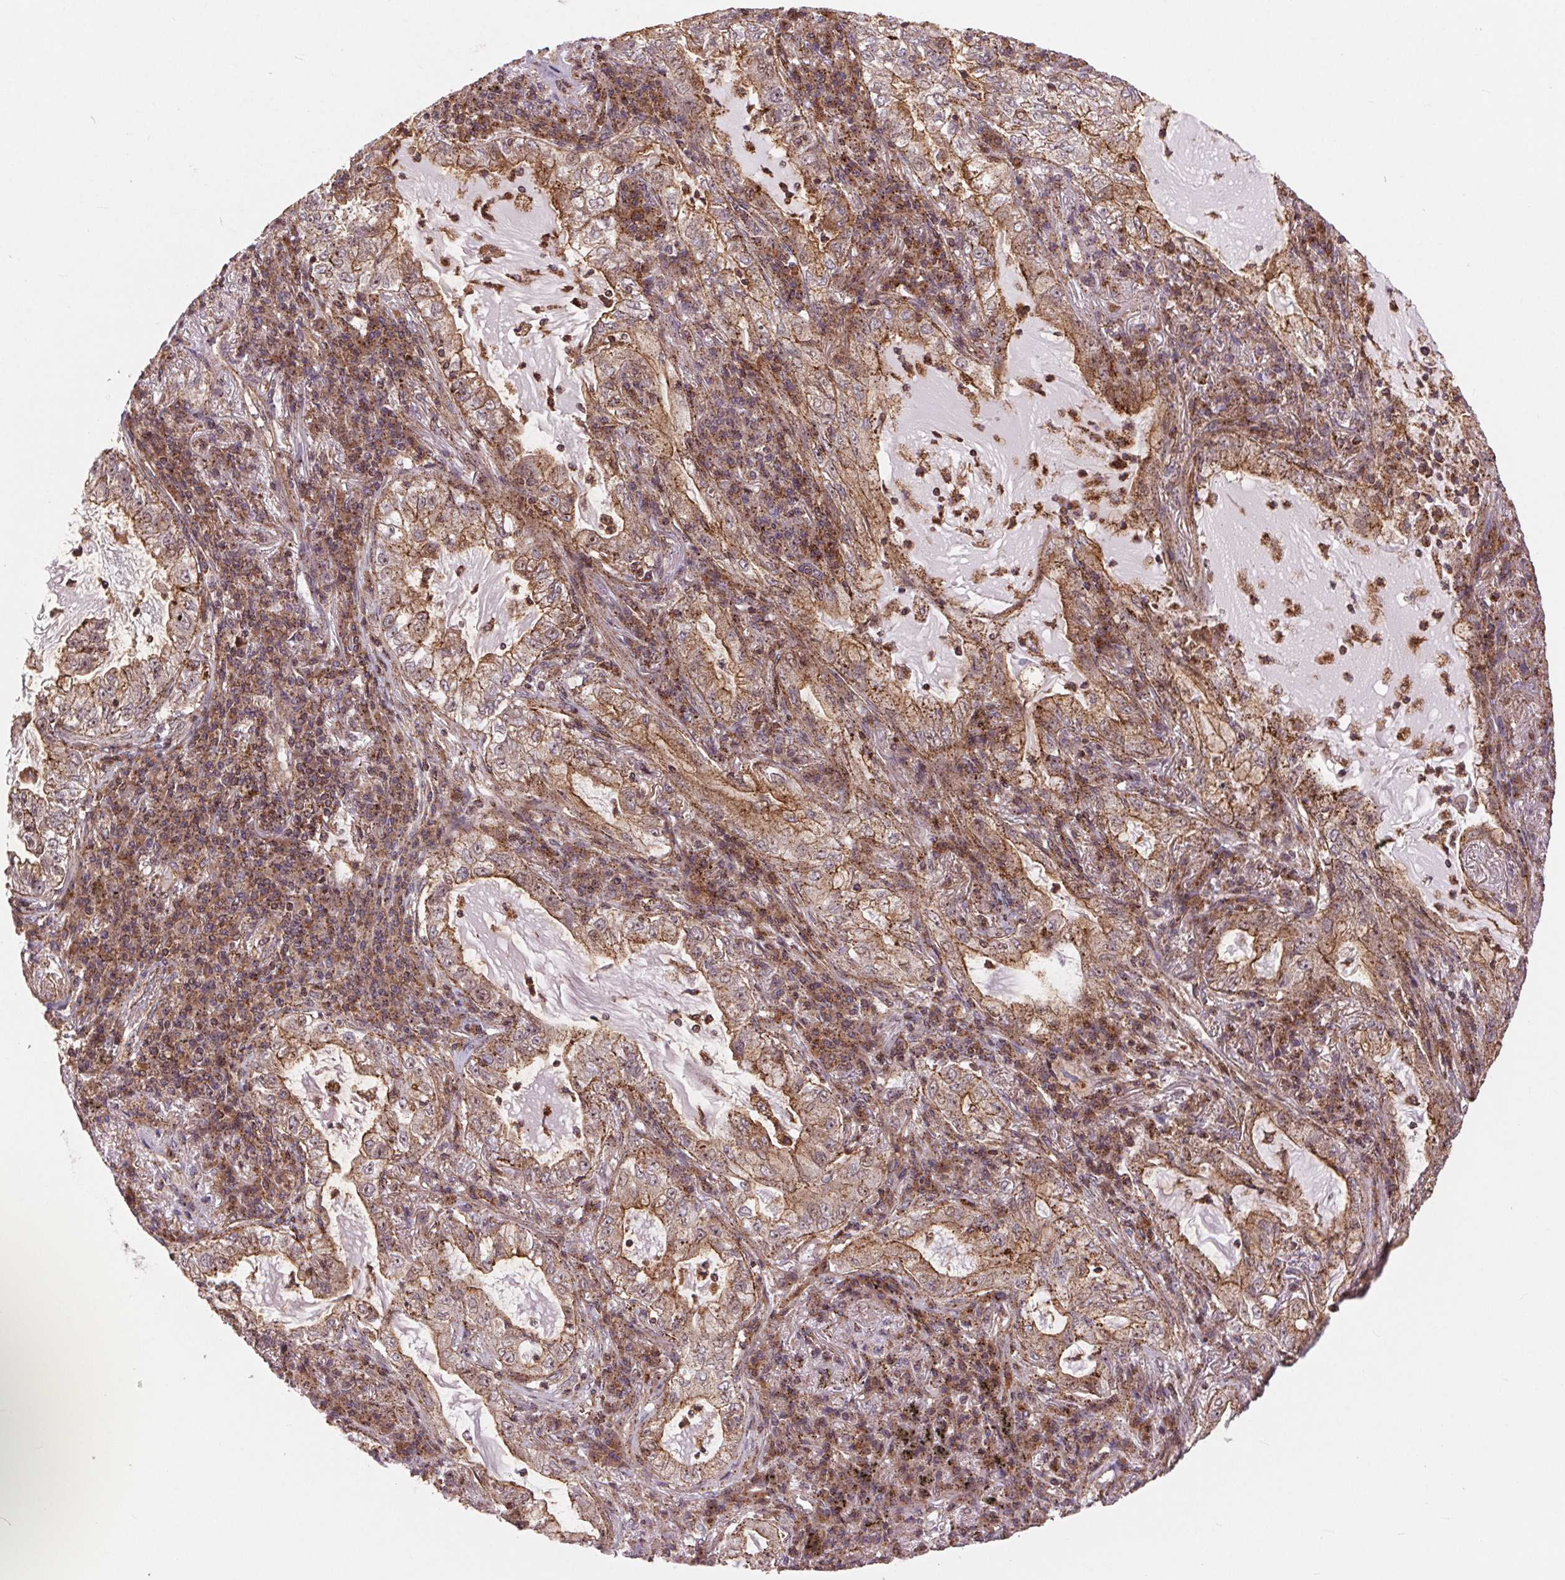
{"staining": {"intensity": "moderate", "quantity": ">75%", "location": "cytoplasmic/membranous"}, "tissue": "lung cancer", "cell_type": "Tumor cells", "image_type": "cancer", "snomed": [{"axis": "morphology", "description": "Adenocarcinoma, NOS"}, {"axis": "topography", "description": "Lung"}], "caption": "The image demonstrates immunohistochemical staining of adenocarcinoma (lung). There is moderate cytoplasmic/membranous positivity is appreciated in about >75% of tumor cells.", "gene": "CHMP4B", "patient": {"sex": "female", "age": 73}}